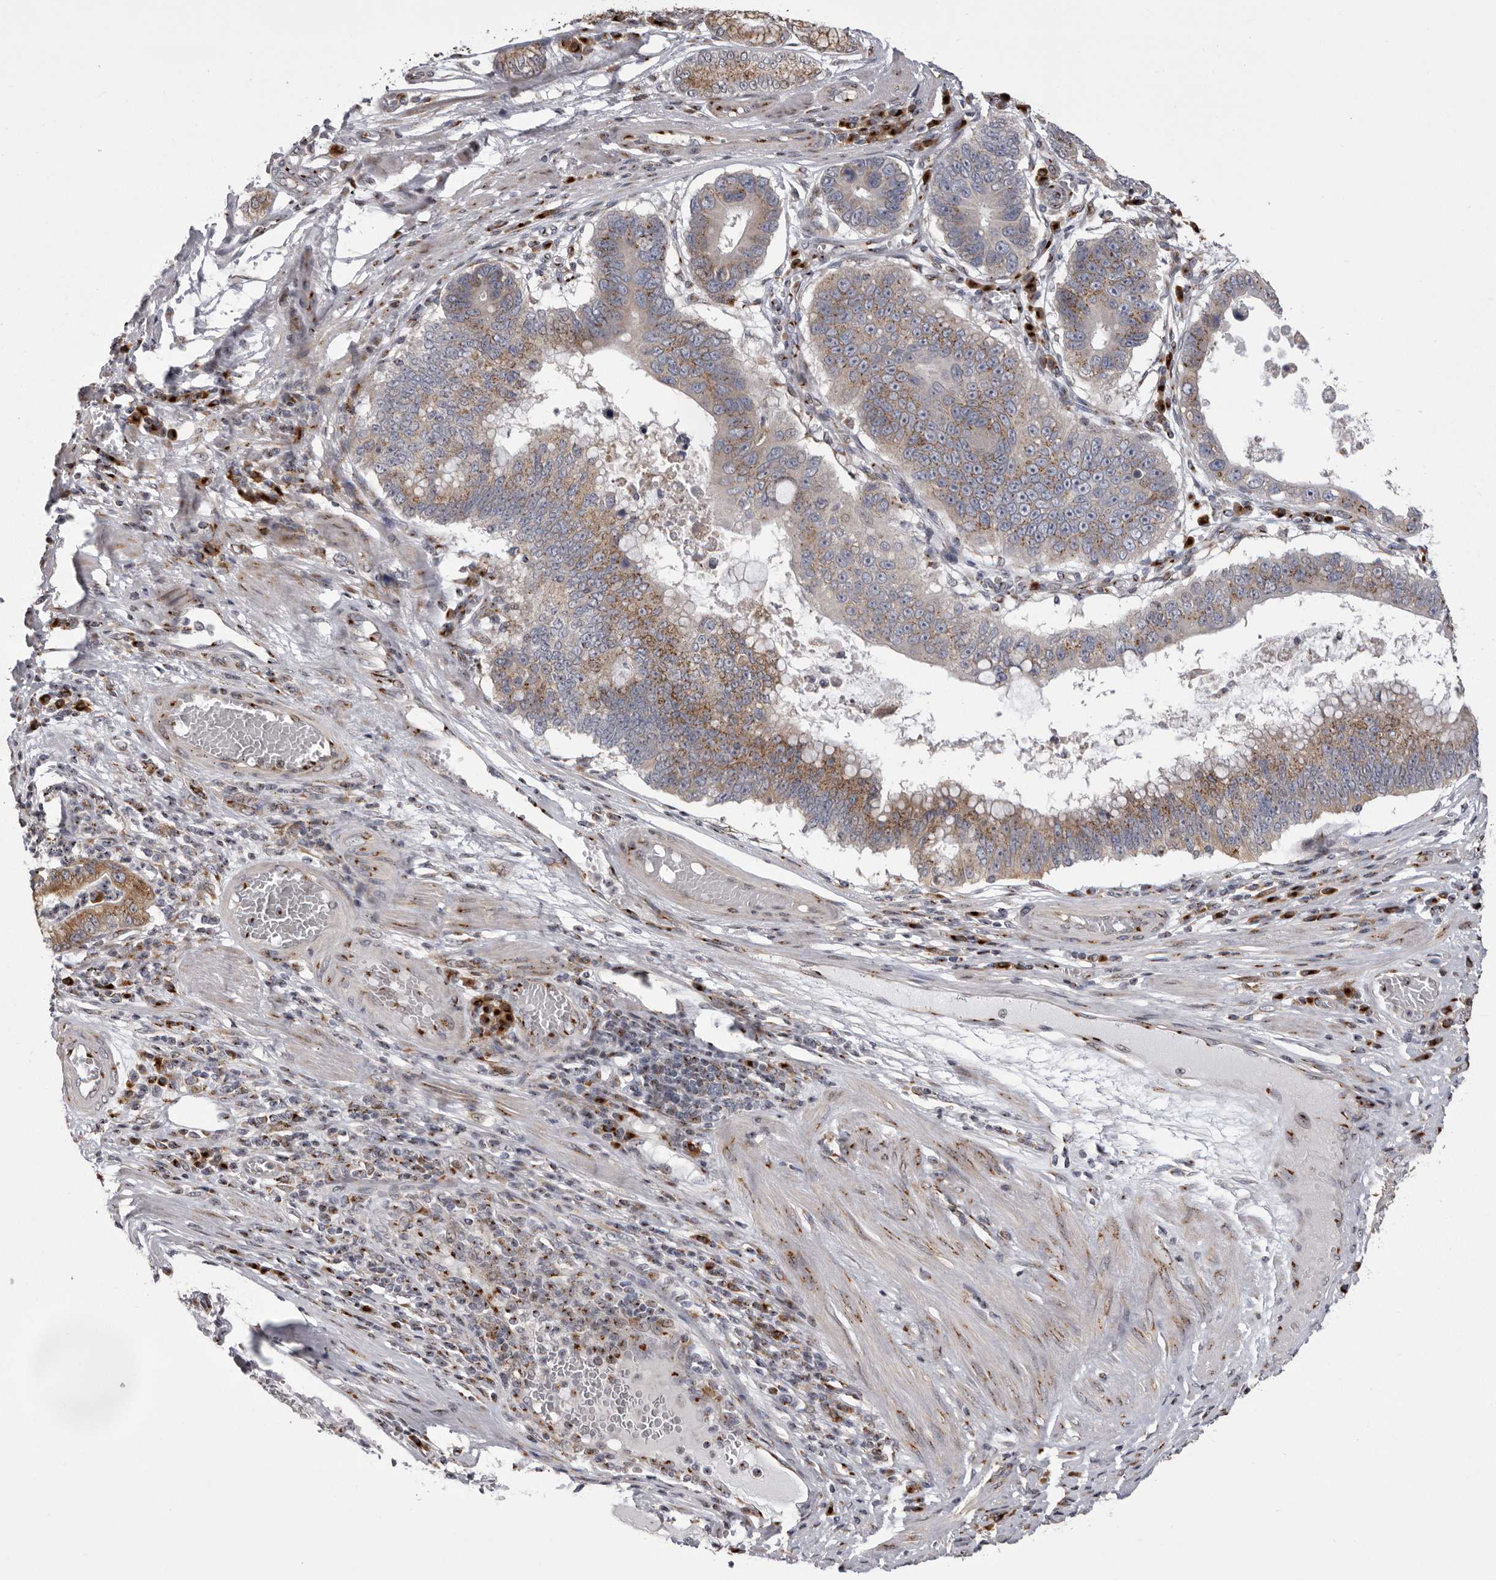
{"staining": {"intensity": "strong", "quantity": ">75%", "location": "cytoplasmic/membranous"}, "tissue": "stomach cancer", "cell_type": "Tumor cells", "image_type": "cancer", "snomed": [{"axis": "morphology", "description": "Adenocarcinoma, NOS"}, {"axis": "topography", "description": "Stomach"}], "caption": "Strong cytoplasmic/membranous expression is seen in about >75% of tumor cells in stomach cancer (adenocarcinoma).", "gene": "WDR47", "patient": {"sex": "male", "age": 59}}